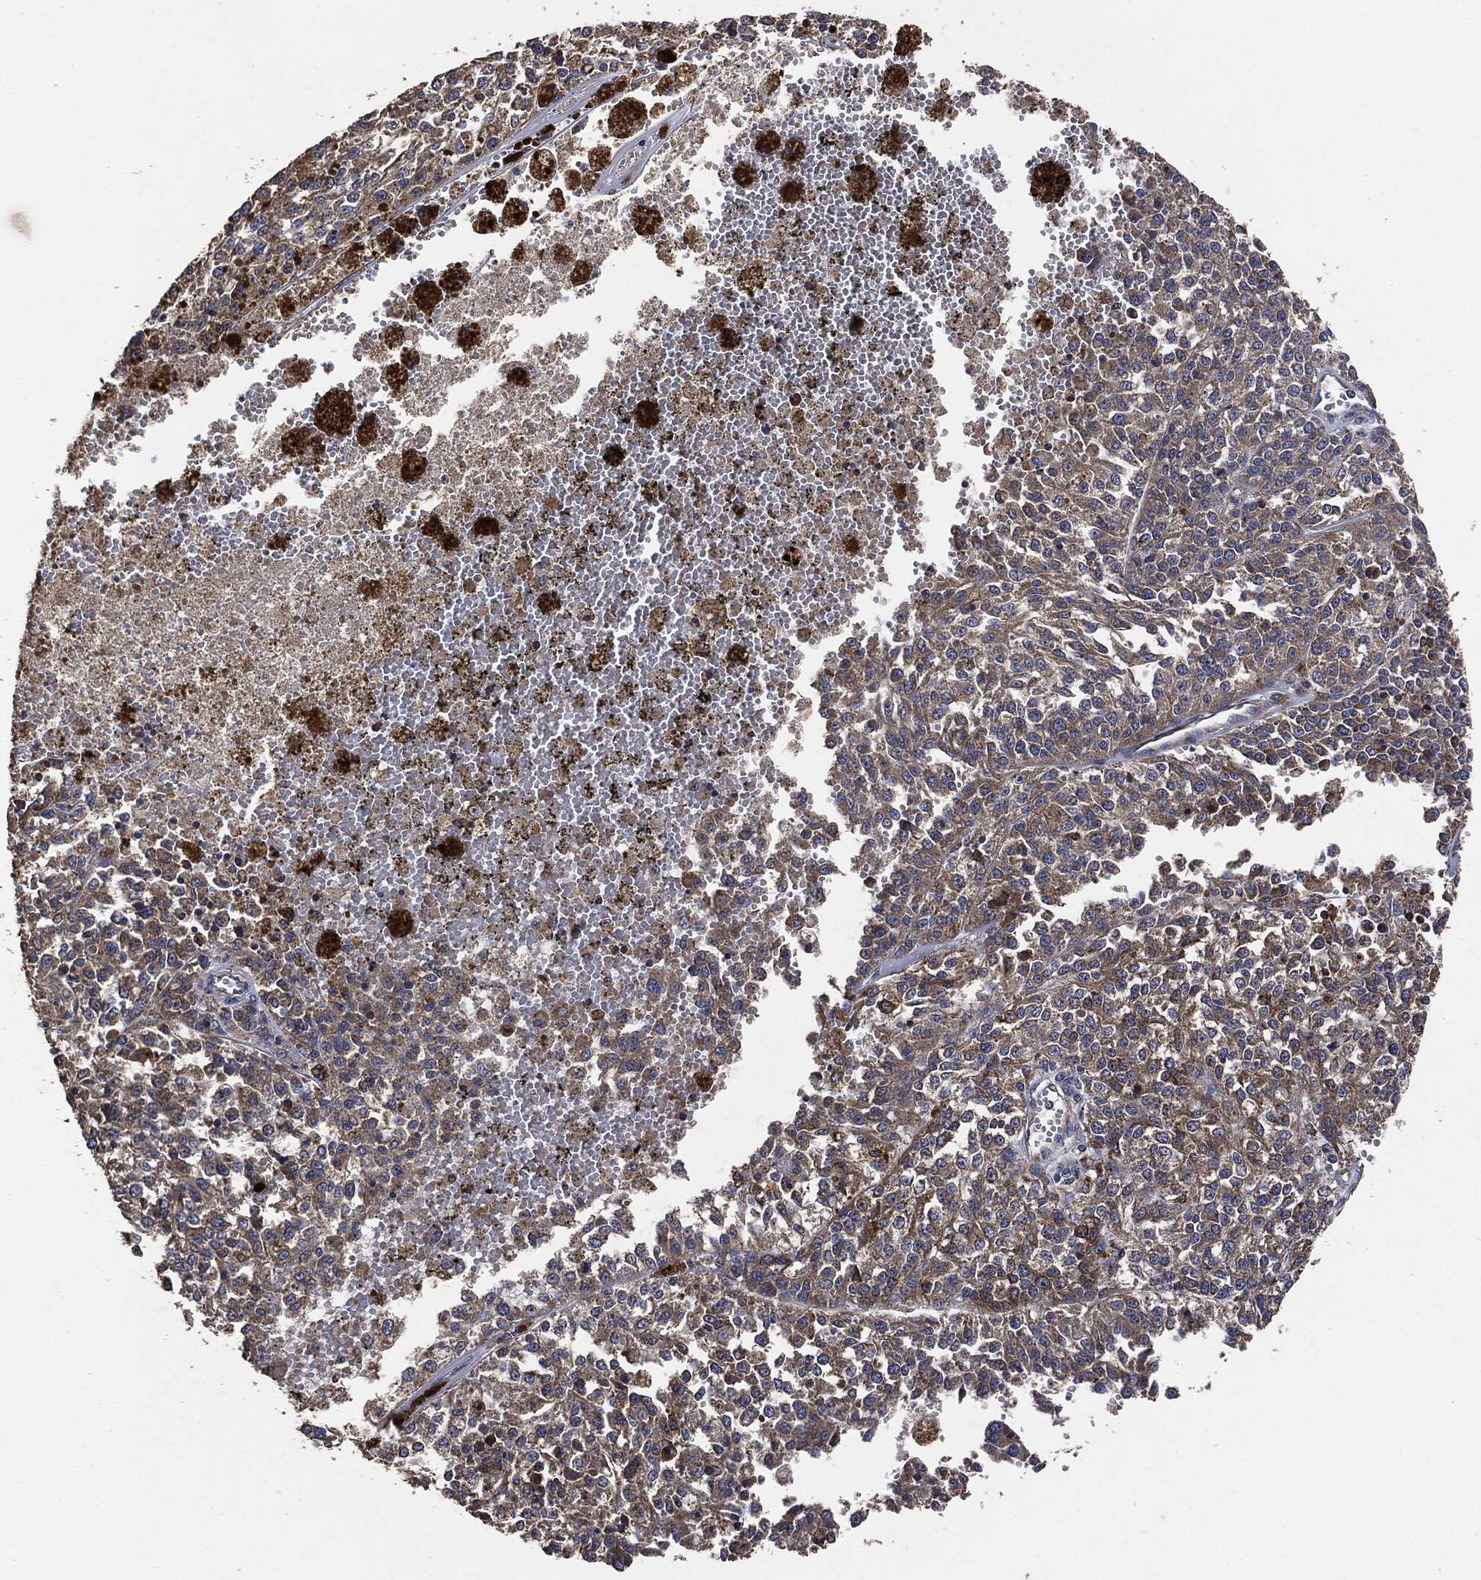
{"staining": {"intensity": "moderate", "quantity": "25%-75%", "location": "cytoplasmic/membranous"}, "tissue": "melanoma", "cell_type": "Tumor cells", "image_type": "cancer", "snomed": [{"axis": "morphology", "description": "Malignant melanoma, Metastatic site"}, {"axis": "topography", "description": "Lymph node"}], "caption": "Malignant melanoma (metastatic site) stained with a brown dye demonstrates moderate cytoplasmic/membranous positive expression in about 25%-75% of tumor cells.", "gene": "STK3", "patient": {"sex": "female", "age": 64}}